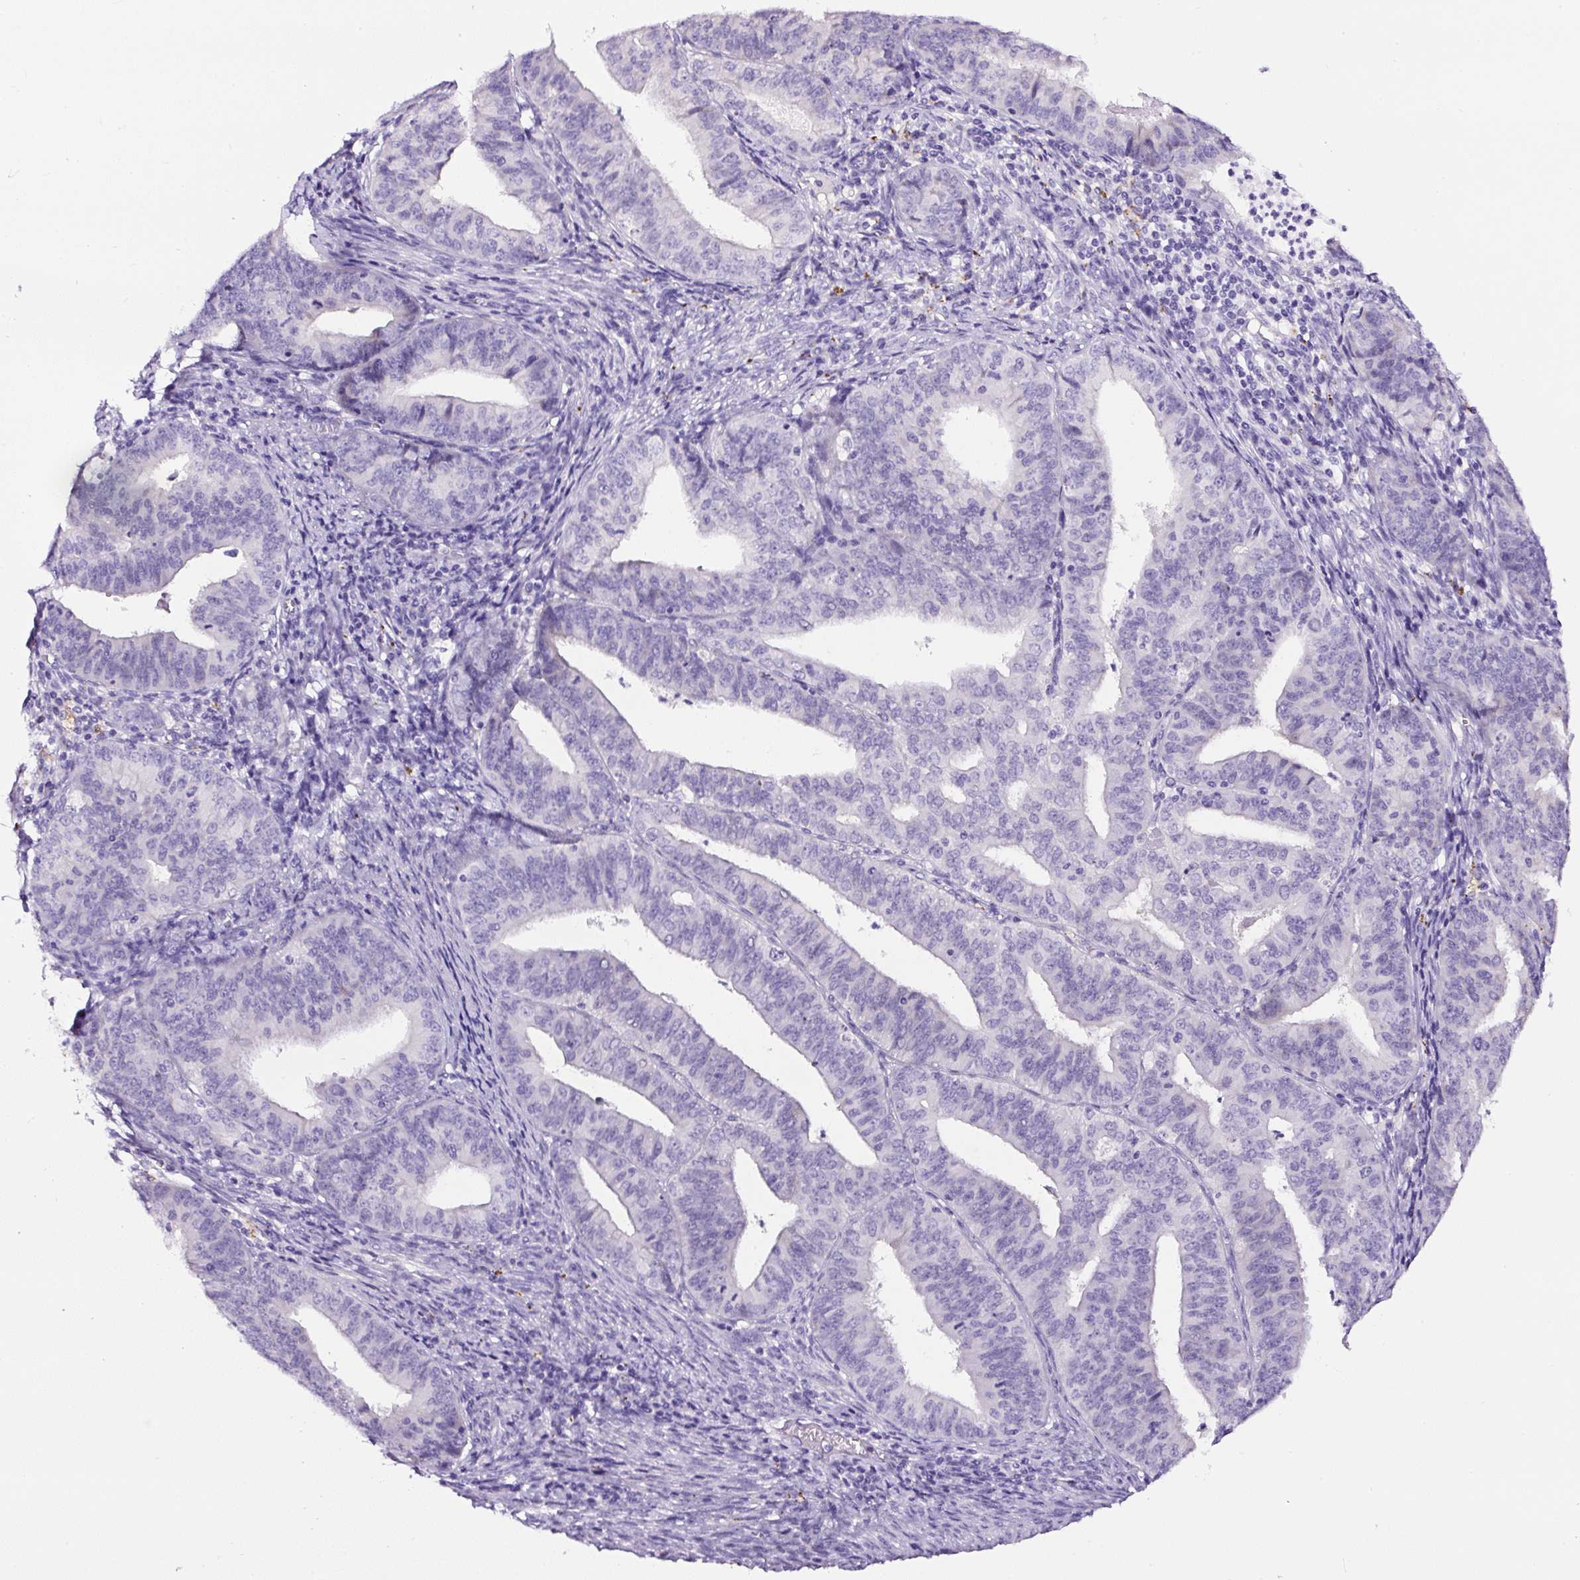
{"staining": {"intensity": "negative", "quantity": "none", "location": "none"}, "tissue": "endometrial cancer", "cell_type": "Tumor cells", "image_type": "cancer", "snomed": [{"axis": "morphology", "description": "Adenocarcinoma, NOS"}, {"axis": "topography", "description": "Endometrium"}], "caption": "Tumor cells are negative for protein expression in human endometrial adenocarcinoma.", "gene": "SP8", "patient": {"sex": "female", "age": 73}}